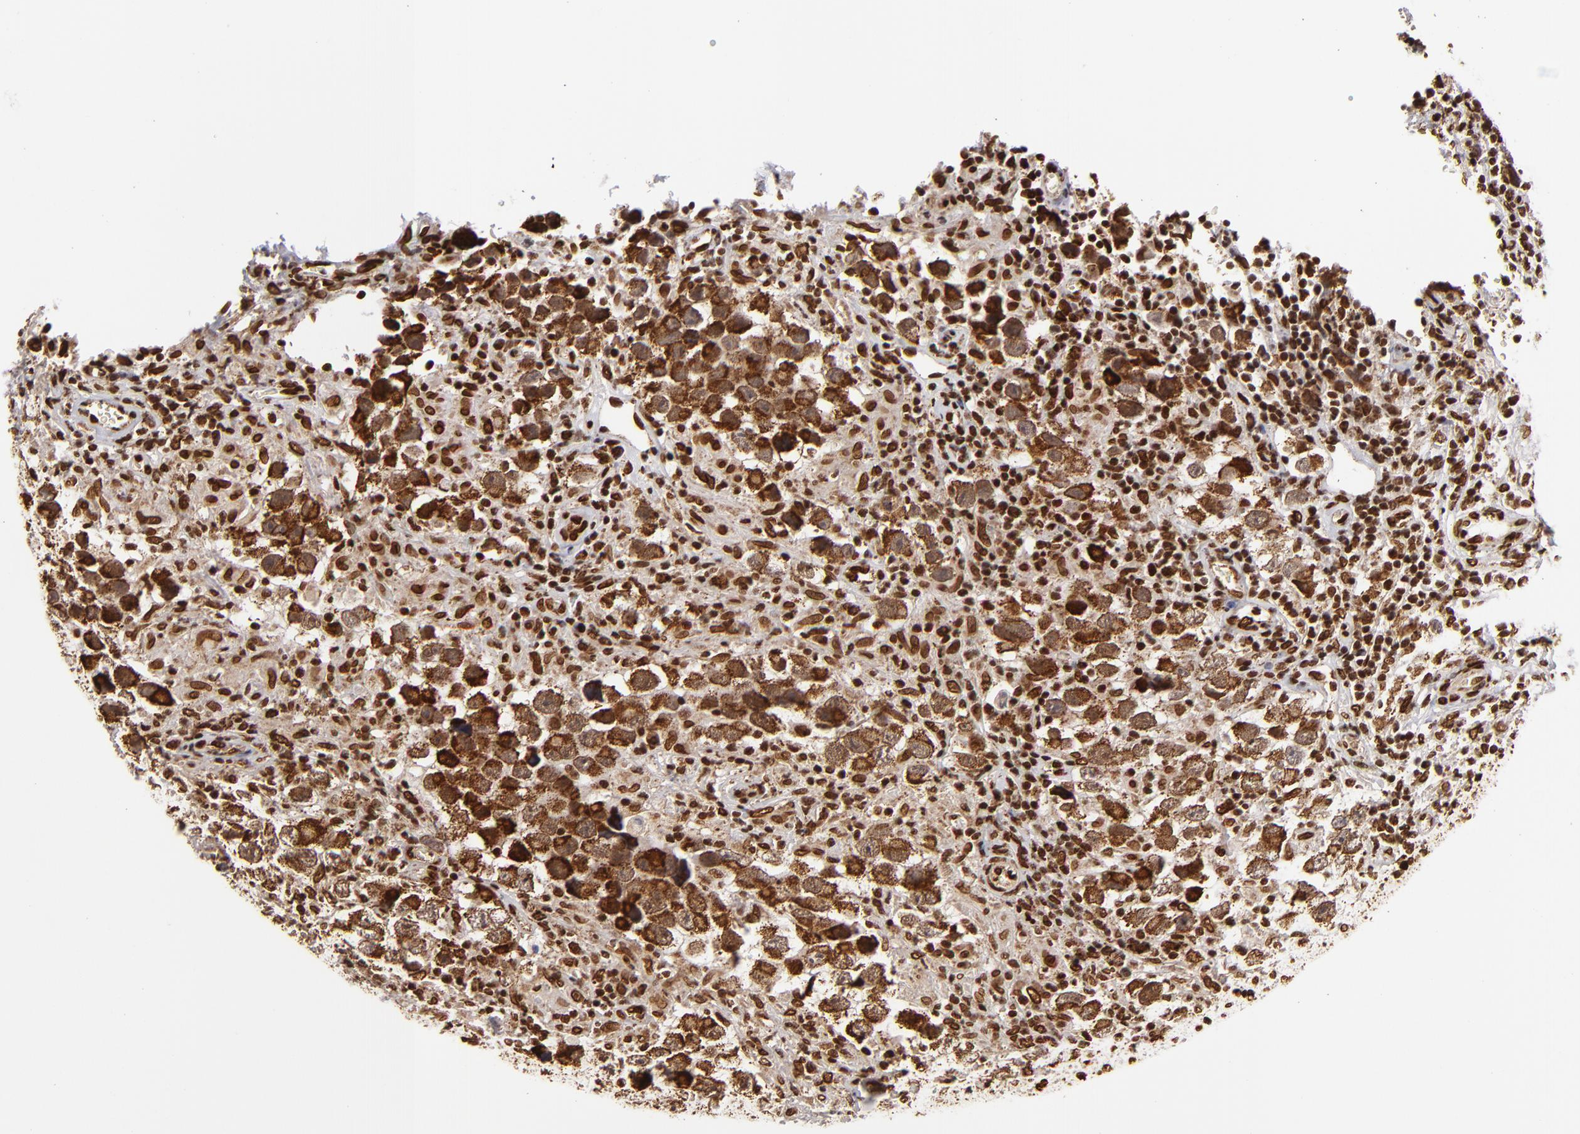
{"staining": {"intensity": "strong", "quantity": ">75%", "location": "cytoplasmic/membranous,nuclear"}, "tissue": "testis cancer", "cell_type": "Tumor cells", "image_type": "cancer", "snomed": [{"axis": "morphology", "description": "Carcinoma, Embryonal, NOS"}, {"axis": "topography", "description": "Testis"}], "caption": "Human testis cancer stained with a brown dye exhibits strong cytoplasmic/membranous and nuclear positive expression in approximately >75% of tumor cells.", "gene": "CUL3", "patient": {"sex": "male", "age": 21}}